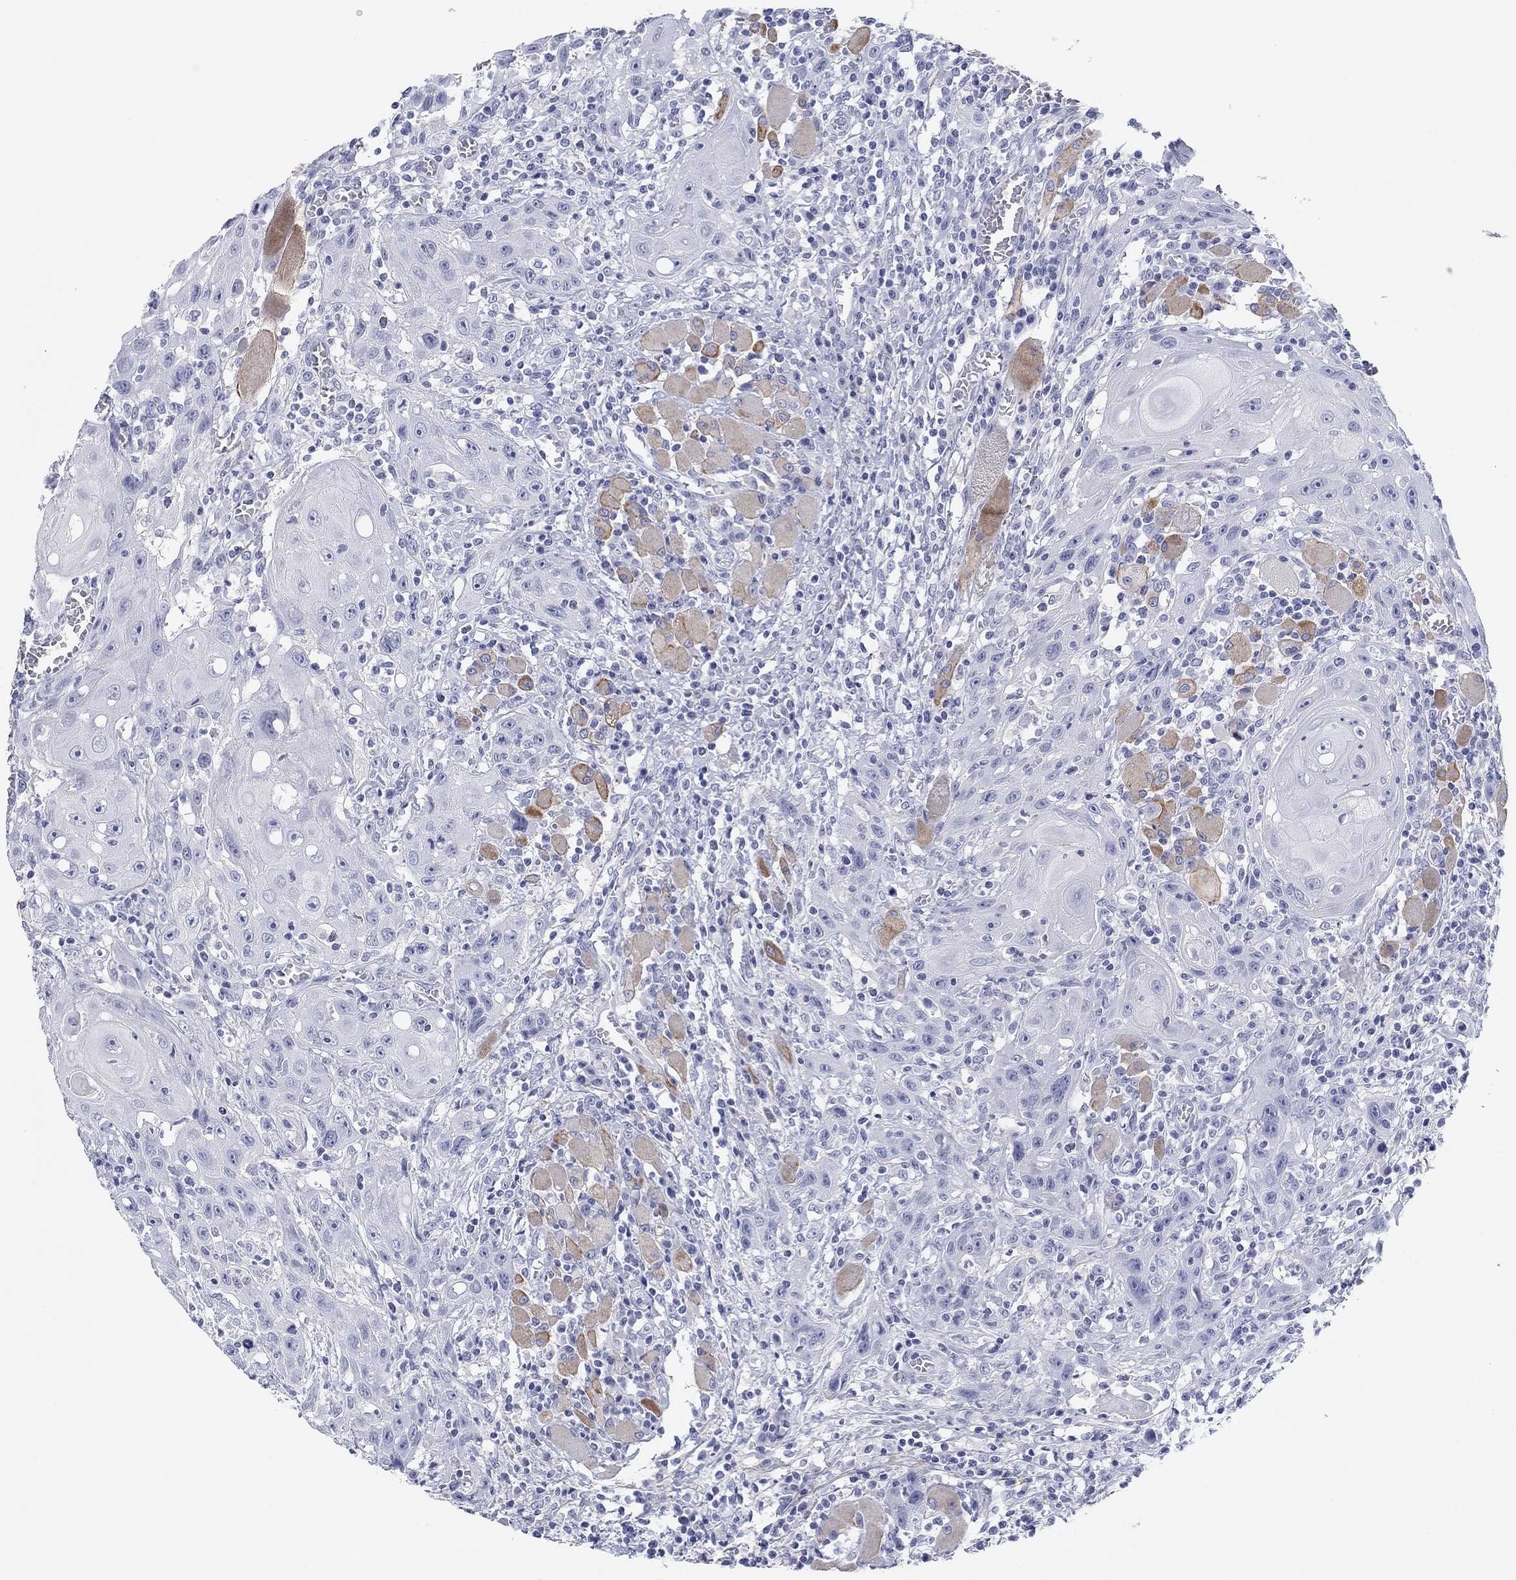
{"staining": {"intensity": "negative", "quantity": "none", "location": "none"}, "tissue": "head and neck cancer", "cell_type": "Tumor cells", "image_type": "cancer", "snomed": [{"axis": "morphology", "description": "Normal tissue, NOS"}, {"axis": "morphology", "description": "Squamous cell carcinoma, NOS"}, {"axis": "topography", "description": "Oral tissue"}, {"axis": "topography", "description": "Head-Neck"}], "caption": "Head and neck squamous cell carcinoma was stained to show a protein in brown. There is no significant expression in tumor cells.", "gene": "PDYN", "patient": {"sex": "male", "age": 71}}